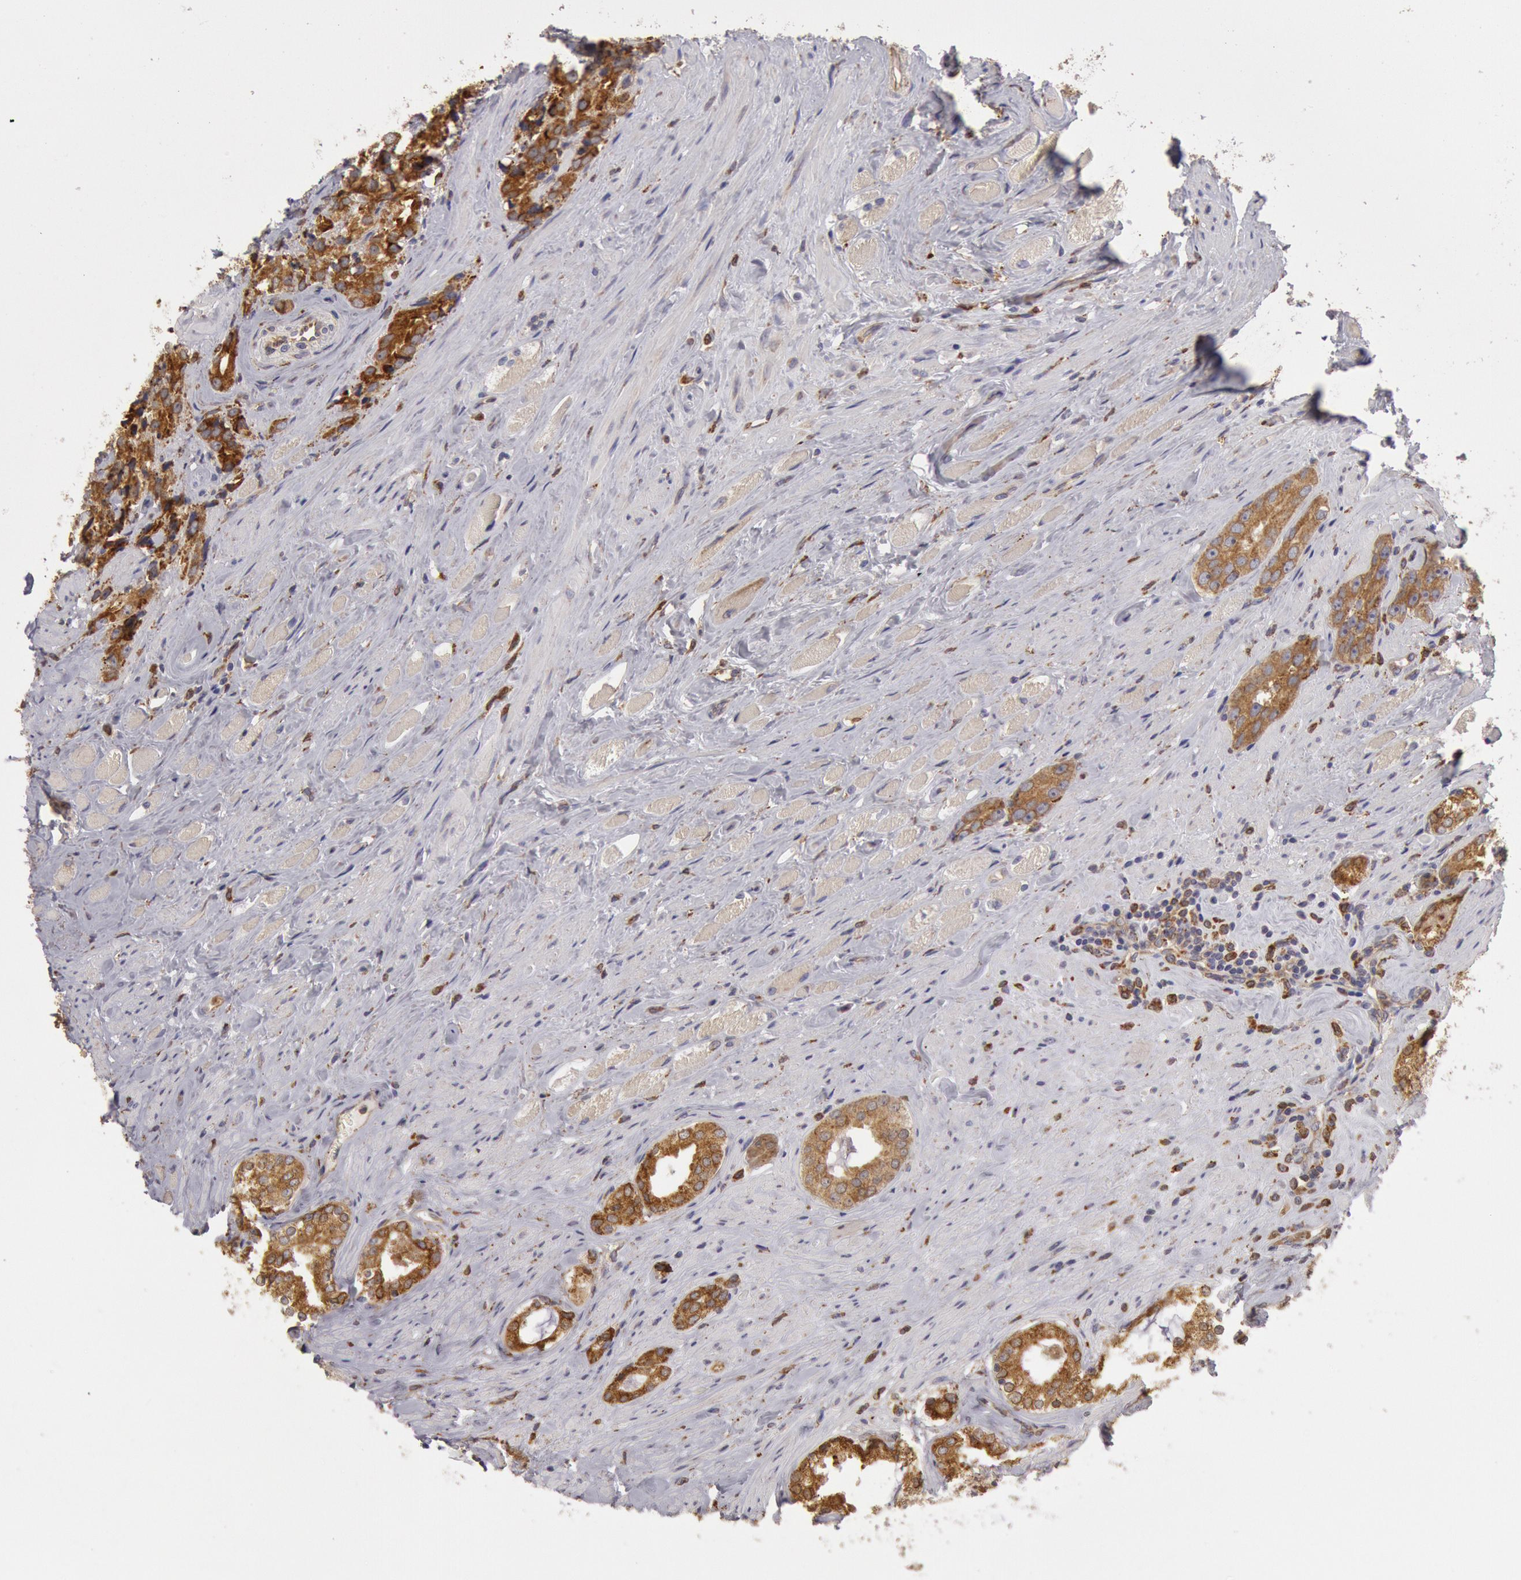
{"staining": {"intensity": "moderate", "quantity": ">75%", "location": "cytoplasmic/membranous"}, "tissue": "prostate cancer", "cell_type": "Tumor cells", "image_type": "cancer", "snomed": [{"axis": "morphology", "description": "Adenocarcinoma, Medium grade"}, {"axis": "topography", "description": "Prostate"}], "caption": "Immunohistochemical staining of human prostate cancer exhibits medium levels of moderate cytoplasmic/membranous protein positivity in about >75% of tumor cells. (brown staining indicates protein expression, while blue staining denotes nuclei).", "gene": "ERP44", "patient": {"sex": "male", "age": 73}}